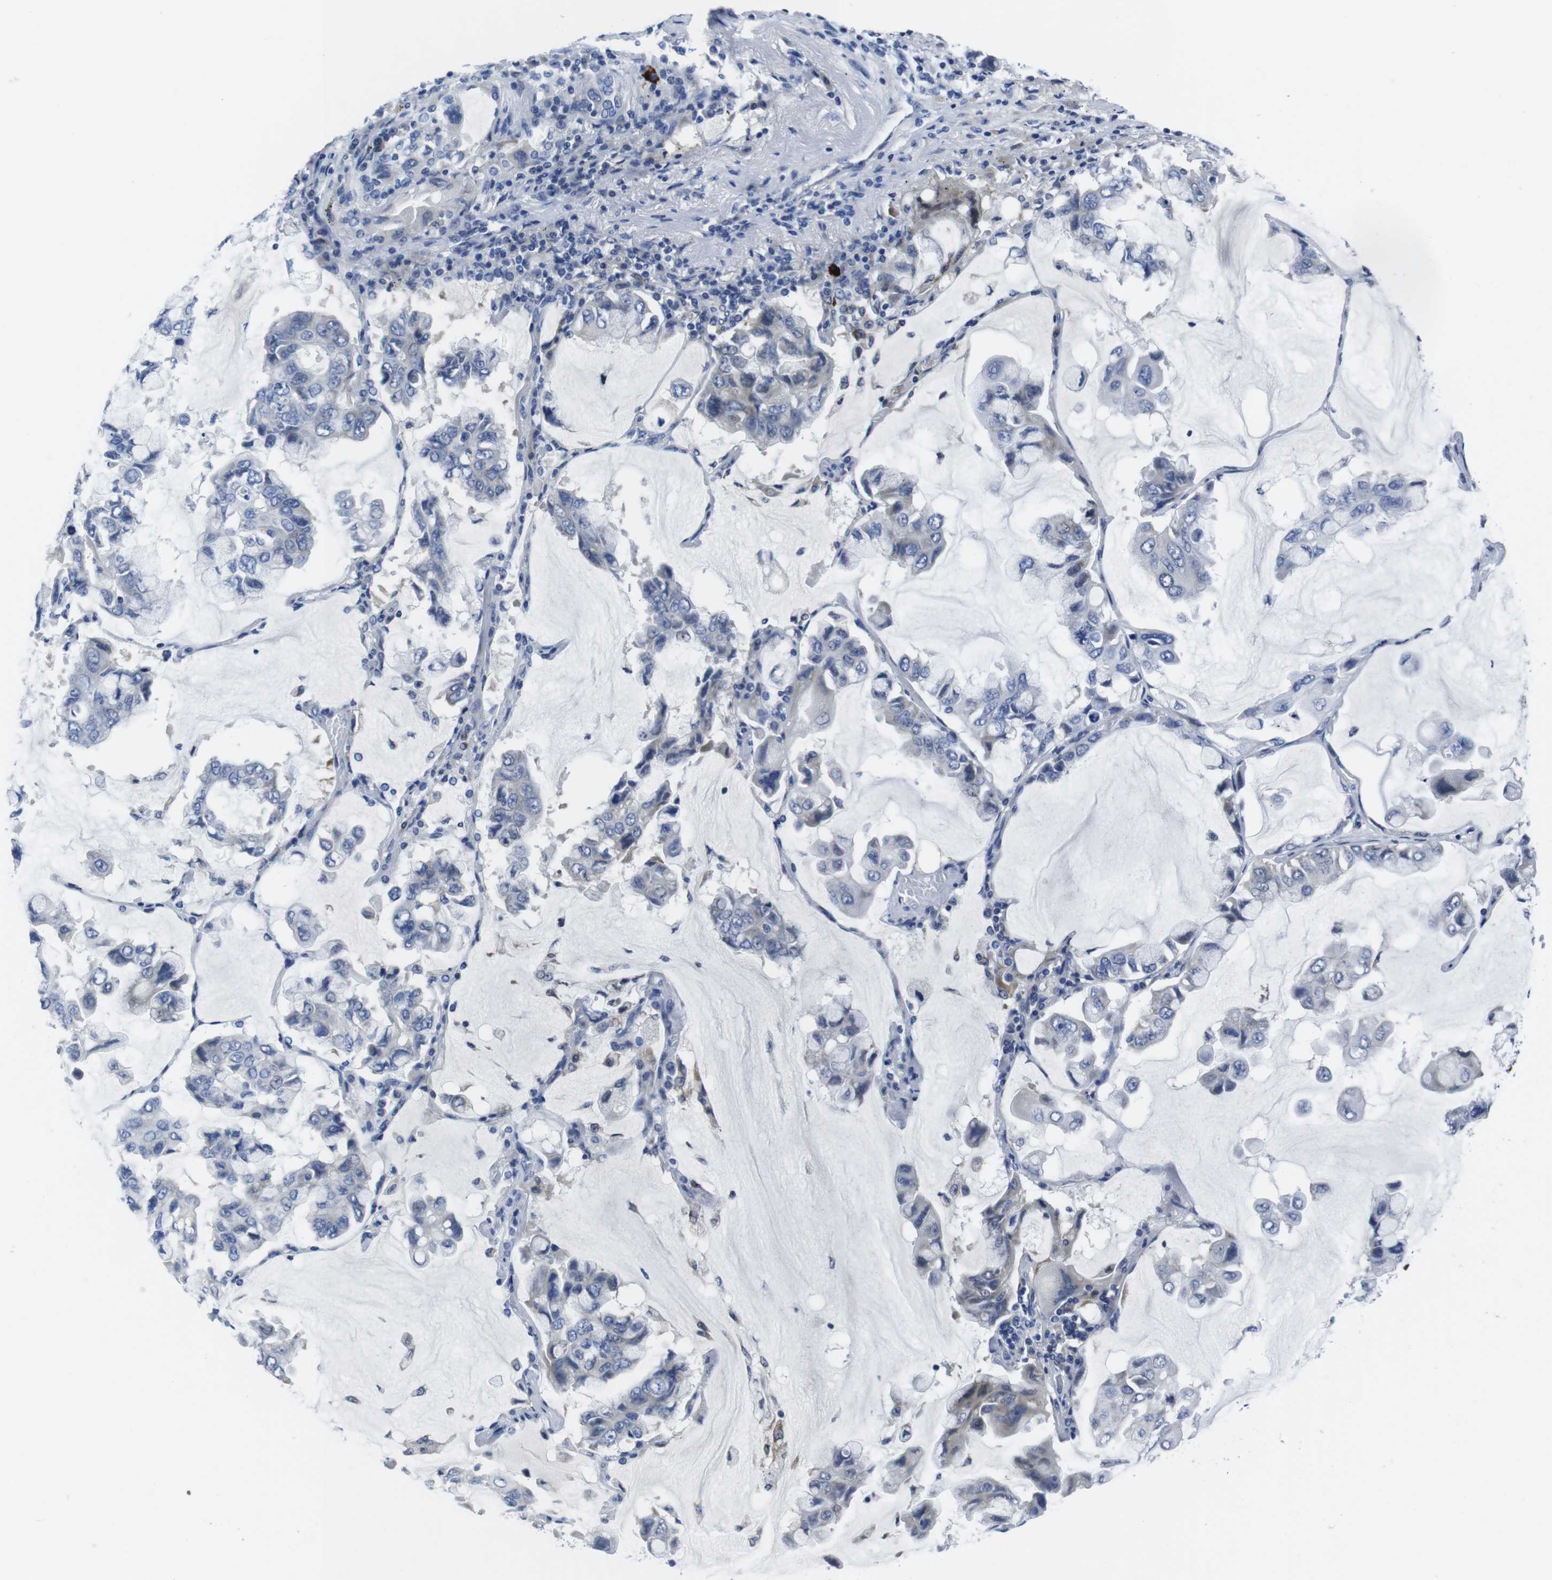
{"staining": {"intensity": "weak", "quantity": "<25%", "location": "cytoplasmic/membranous"}, "tissue": "lung cancer", "cell_type": "Tumor cells", "image_type": "cancer", "snomed": [{"axis": "morphology", "description": "Adenocarcinoma, NOS"}, {"axis": "topography", "description": "Lung"}], "caption": "IHC image of lung cancer (adenocarcinoma) stained for a protein (brown), which displays no expression in tumor cells.", "gene": "EIF4A1", "patient": {"sex": "male", "age": 64}}